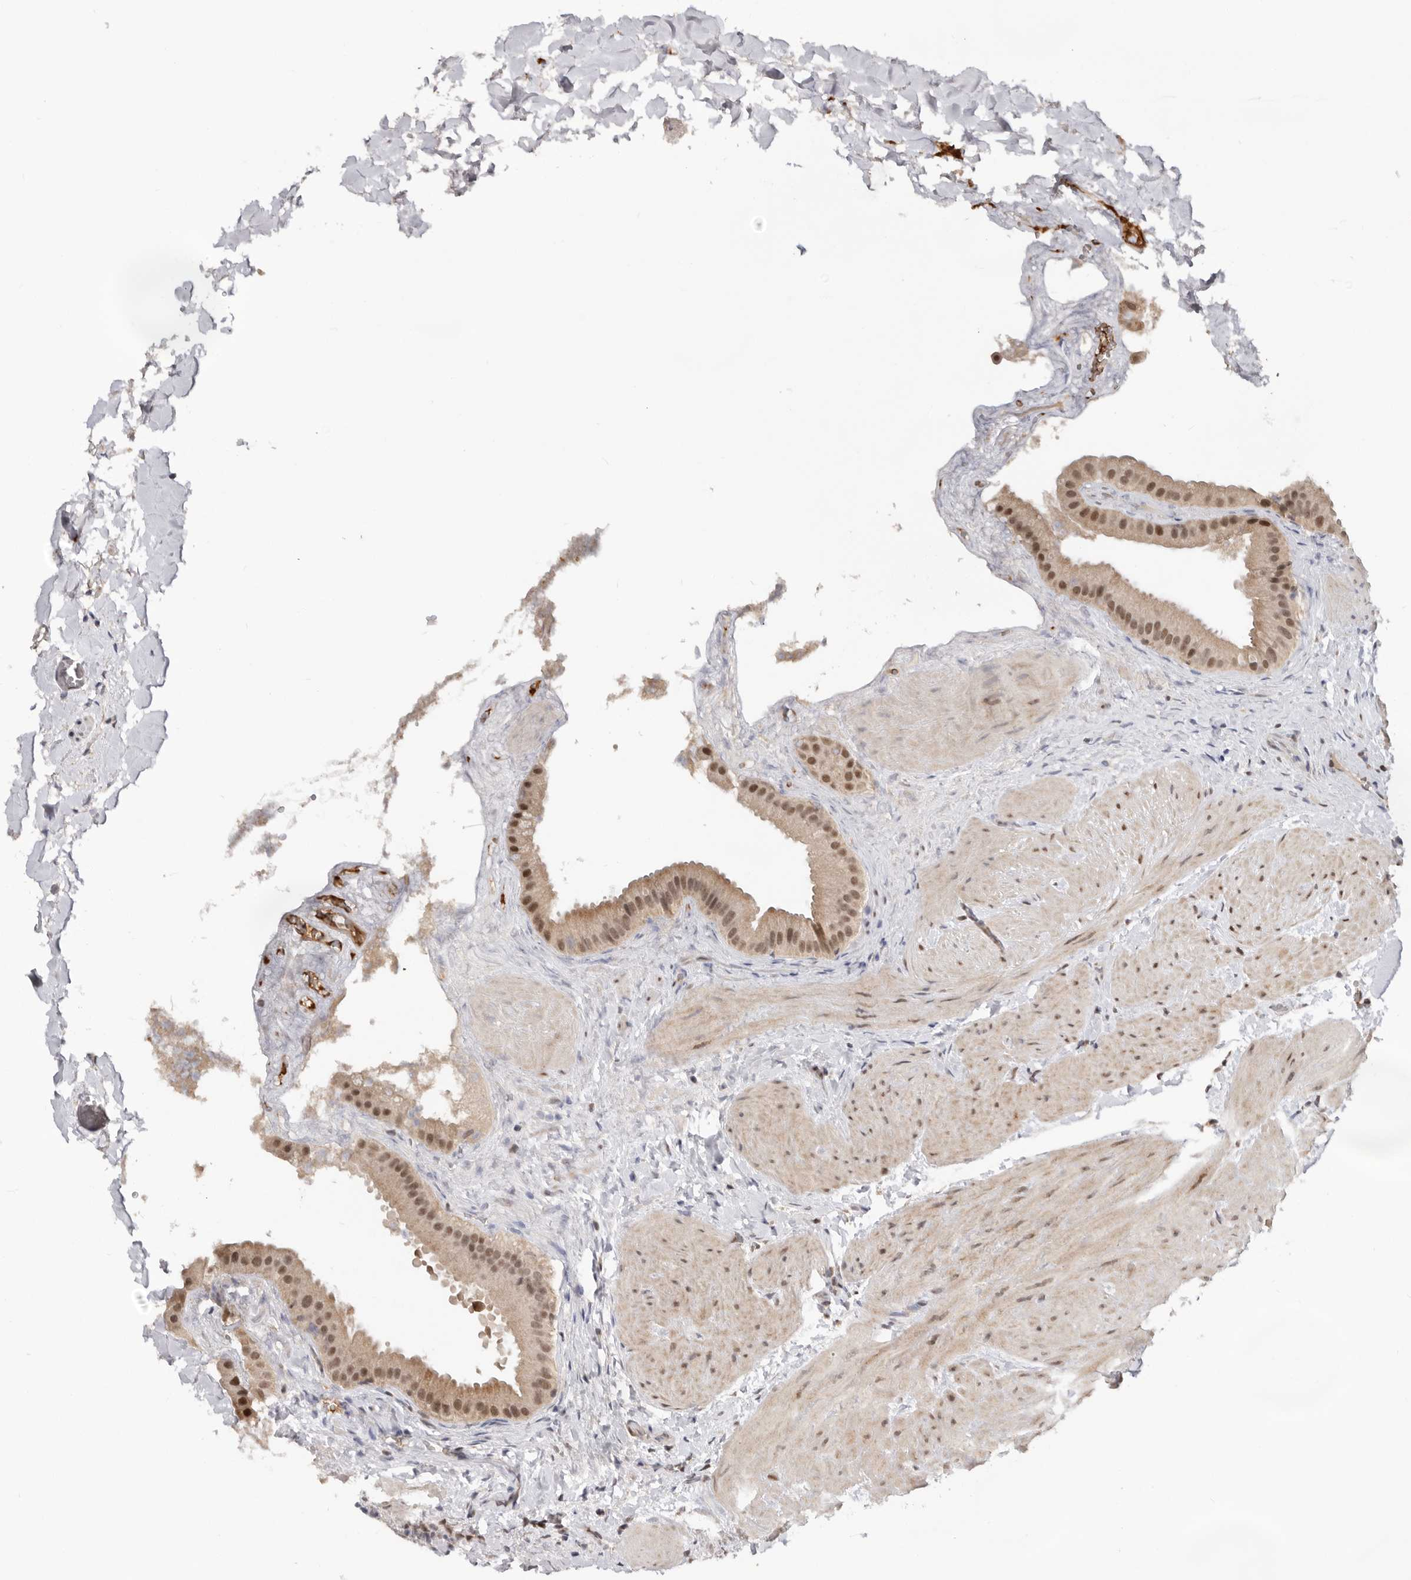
{"staining": {"intensity": "moderate", "quantity": ">75%", "location": "nuclear"}, "tissue": "gallbladder", "cell_type": "Glandular cells", "image_type": "normal", "snomed": [{"axis": "morphology", "description": "Normal tissue, NOS"}, {"axis": "topography", "description": "Gallbladder"}], "caption": "Protein expression analysis of normal gallbladder reveals moderate nuclear expression in about >75% of glandular cells. (DAB = brown stain, brightfield microscopy at high magnification).", "gene": "BRCA2", "patient": {"sex": "male", "age": 55}}